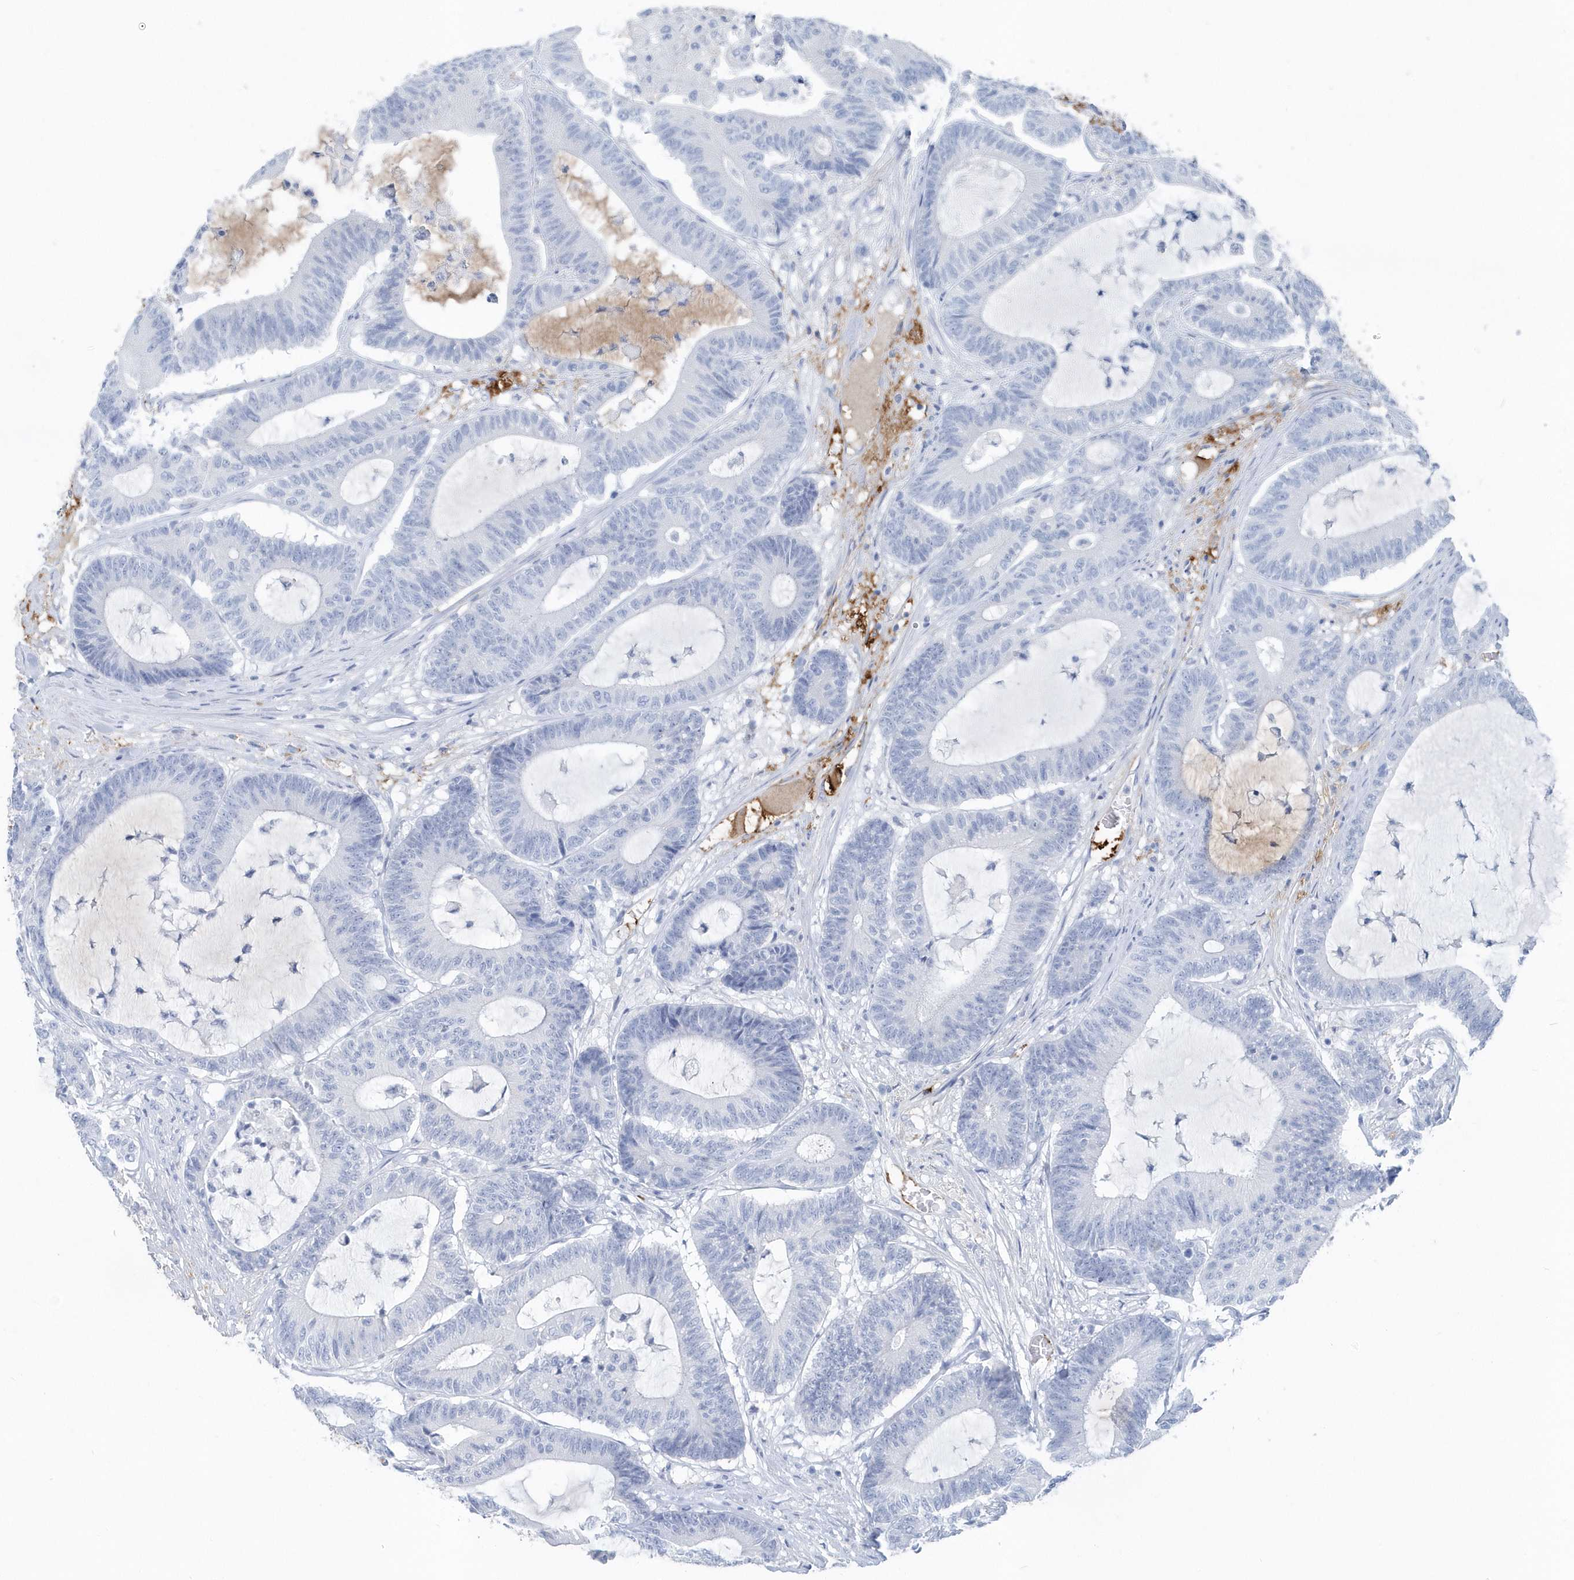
{"staining": {"intensity": "negative", "quantity": "none", "location": "none"}, "tissue": "colorectal cancer", "cell_type": "Tumor cells", "image_type": "cancer", "snomed": [{"axis": "morphology", "description": "Adenocarcinoma, NOS"}, {"axis": "topography", "description": "Colon"}], "caption": "Immunohistochemistry histopathology image of neoplastic tissue: human colorectal cancer stained with DAB reveals no significant protein positivity in tumor cells.", "gene": "JCHAIN", "patient": {"sex": "female", "age": 84}}